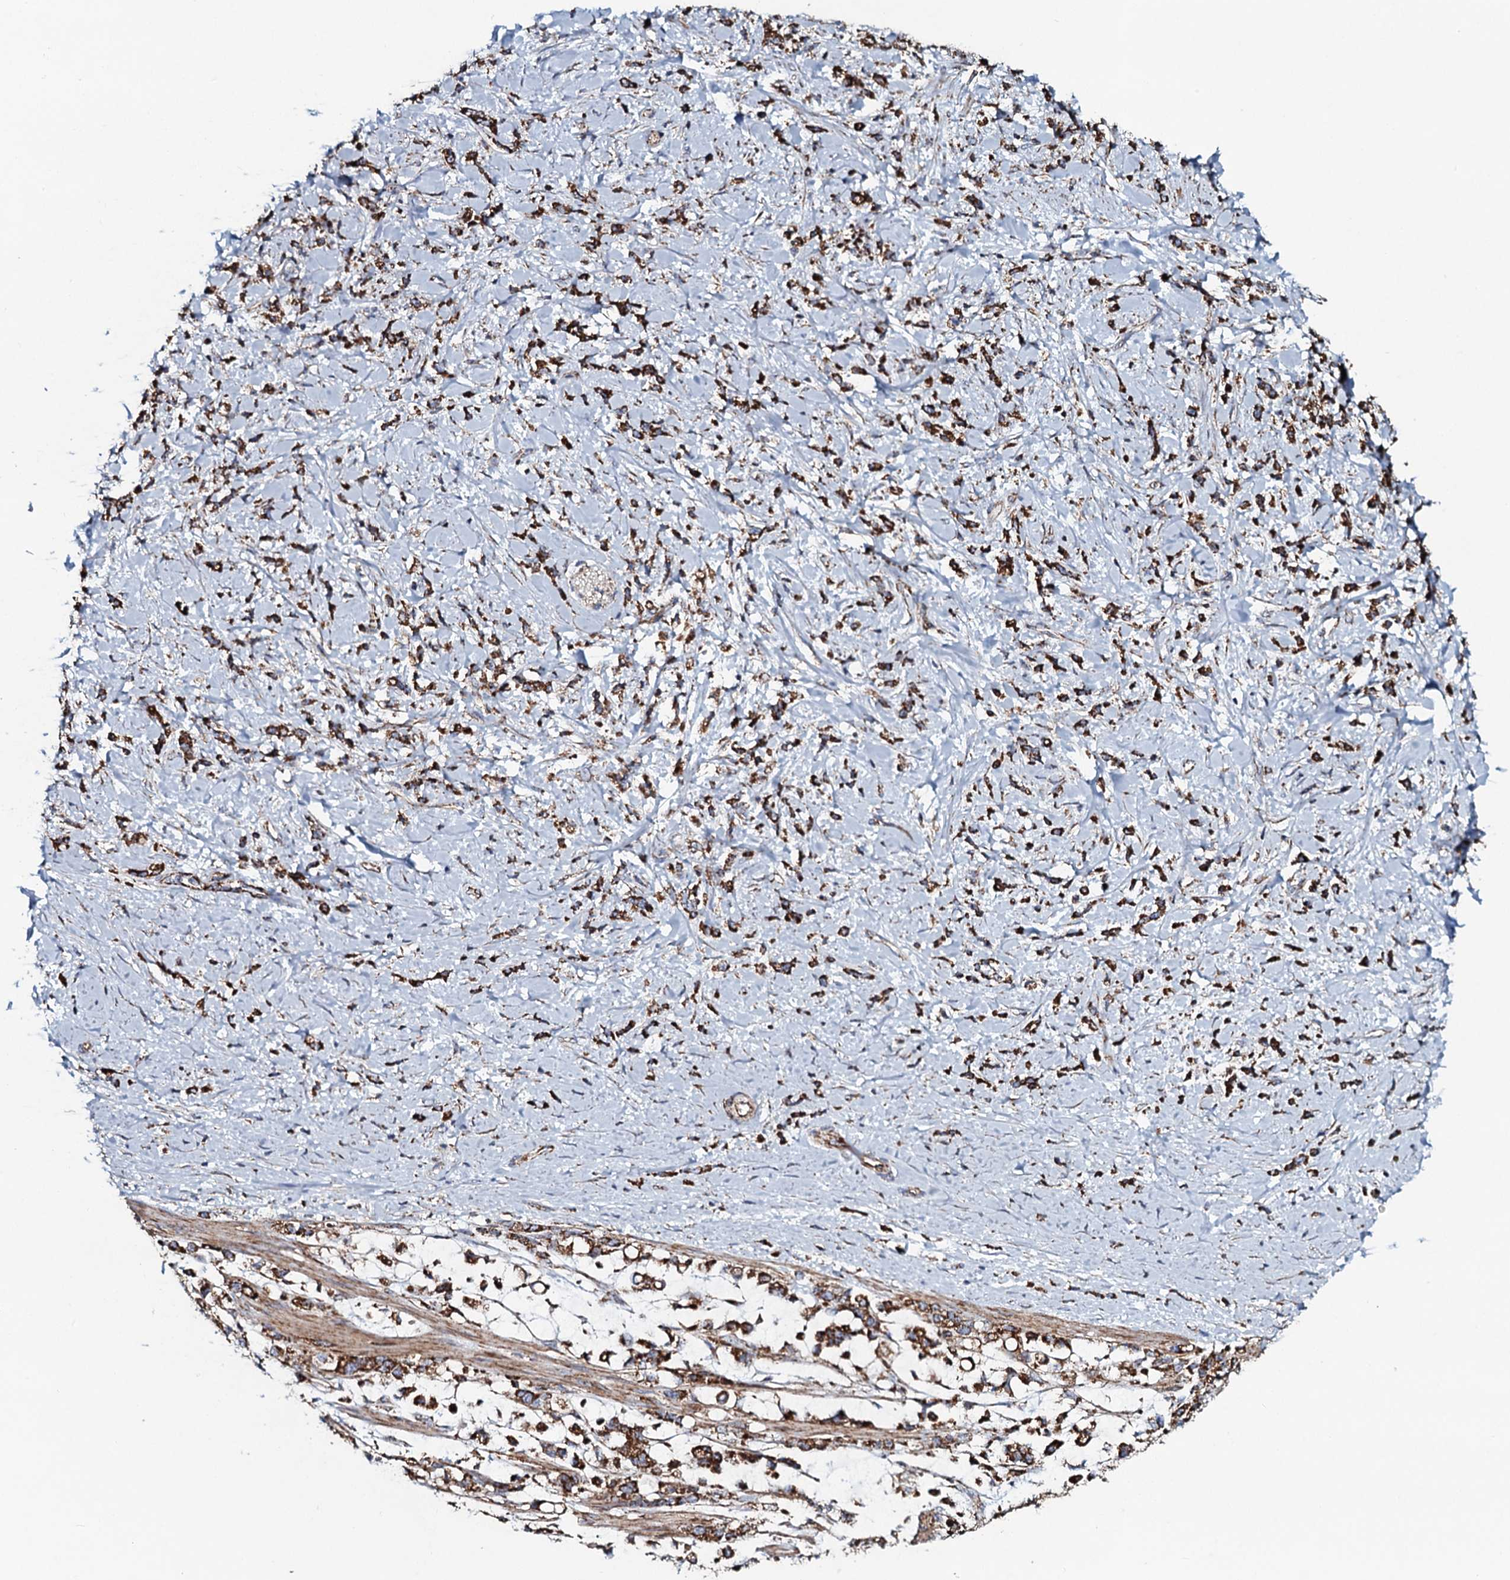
{"staining": {"intensity": "strong", "quantity": ">75%", "location": "cytoplasmic/membranous"}, "tissue": "stomach cancer", "cell_type": "Tumor cells", "image_type": "cancer", "snomed": [{"axis": "morphology", "description": "Adenocarcinoma, NOS"}, {"axis": "topography", "description": "Stomach"}], "caption": "Brown immunohistochemical staining in adenocarcinoma (stomach) demonstrates strong cytoplasmic/membranous positivity in approximately >75% of tumor cells.", "gene": "EVC2", "patient": {"sex": "female", "age": 60}}